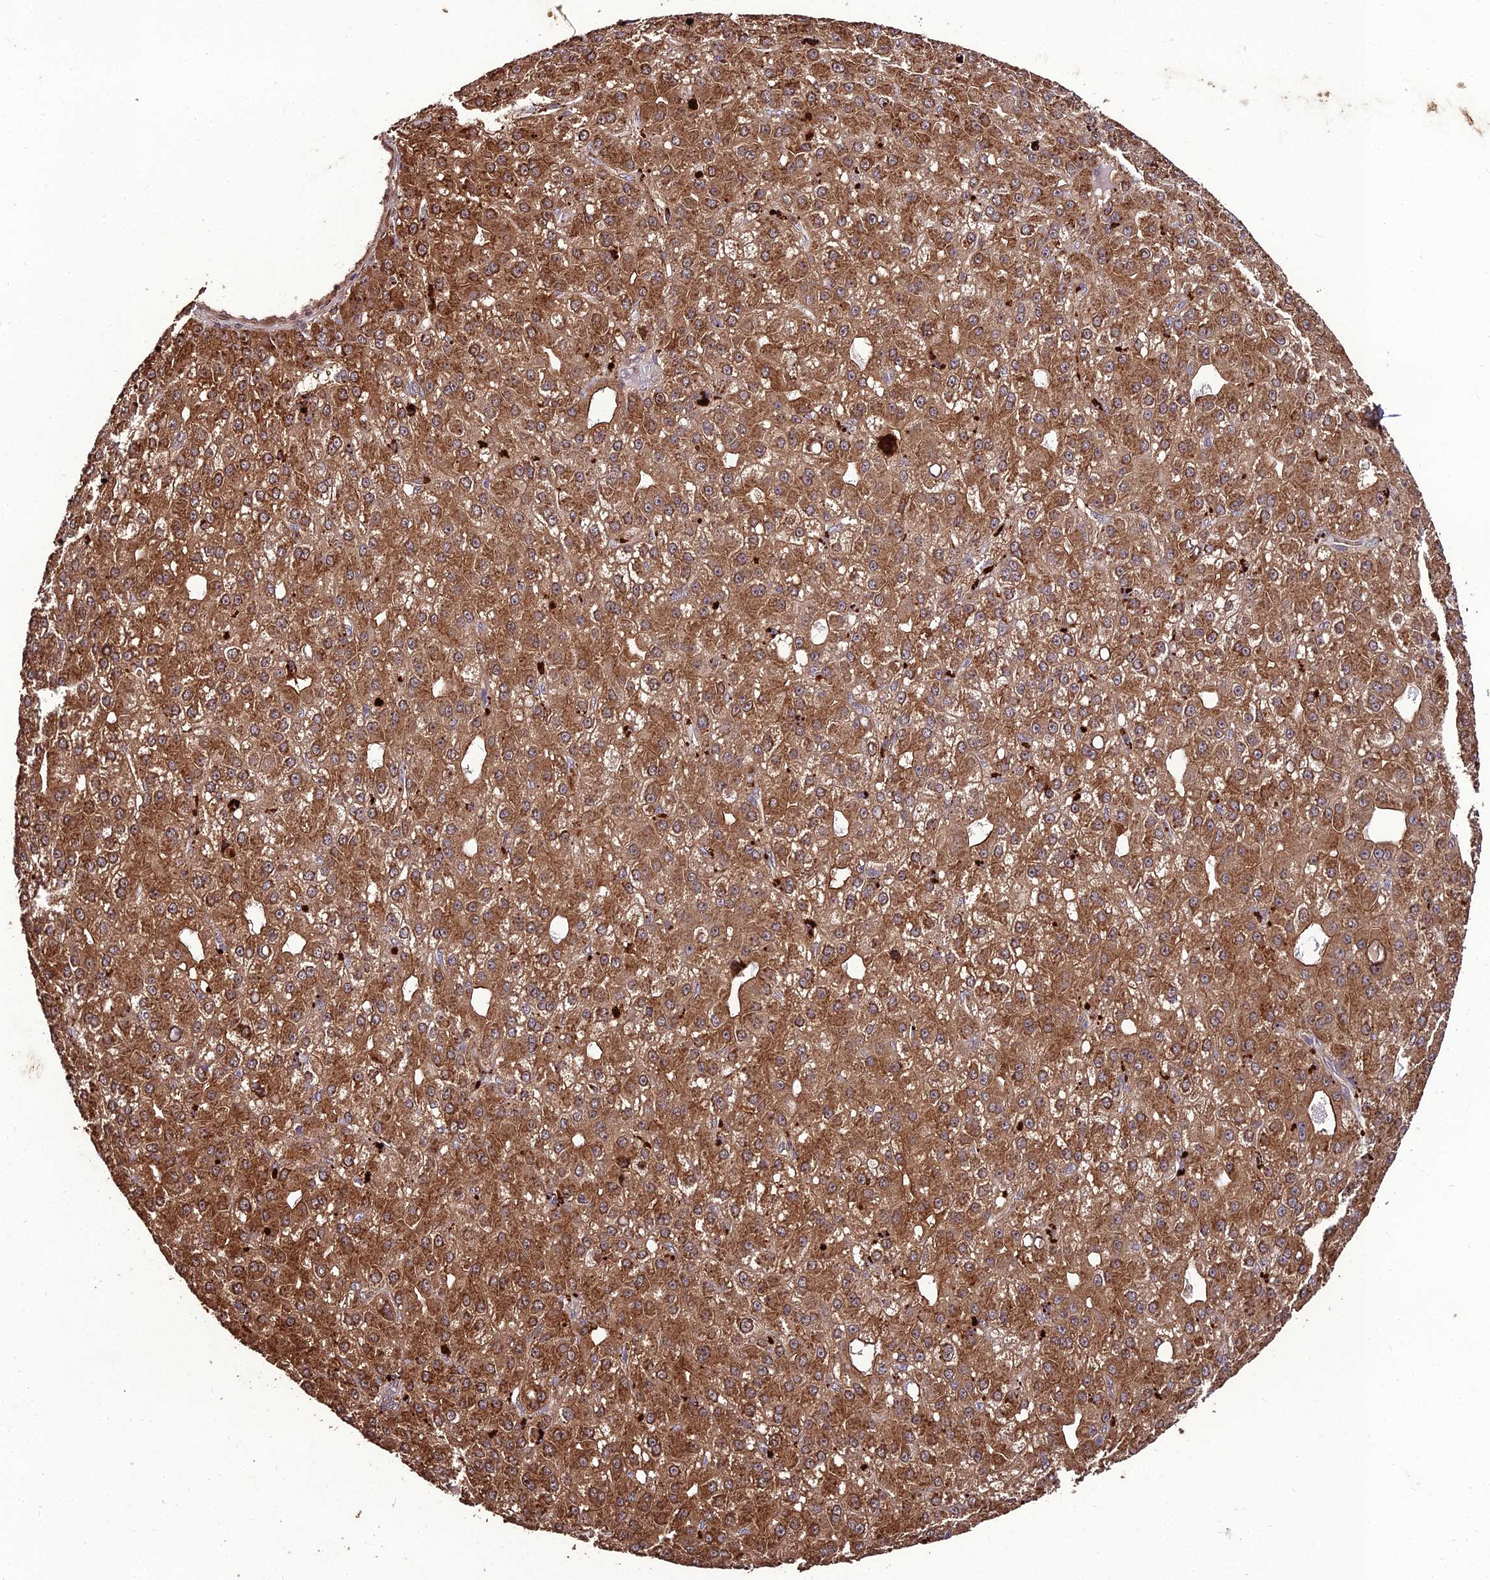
{"staining": {"intensity": "moderate", "quantity": ">75%", "location": "cytoplasmic/membranous"}, "tissue": "liver cancer", "cell_type": "Tumor cells", "image_type": "cancer", "snomed": [{"axis": "morphology", "description": "Carcinoma, Hepatocellular, NOS"}, {"axis": "topography", "description": "Liver"}], "caption": "Moderate cytoplasmic/membranous staining for a protein is present in about >75% of tumor cells of liver hepatocellular carcinoma using immunohistochemistry (IHC).", "gene": "ZNF766", "patient": {"sex": "male", "age": 67}}